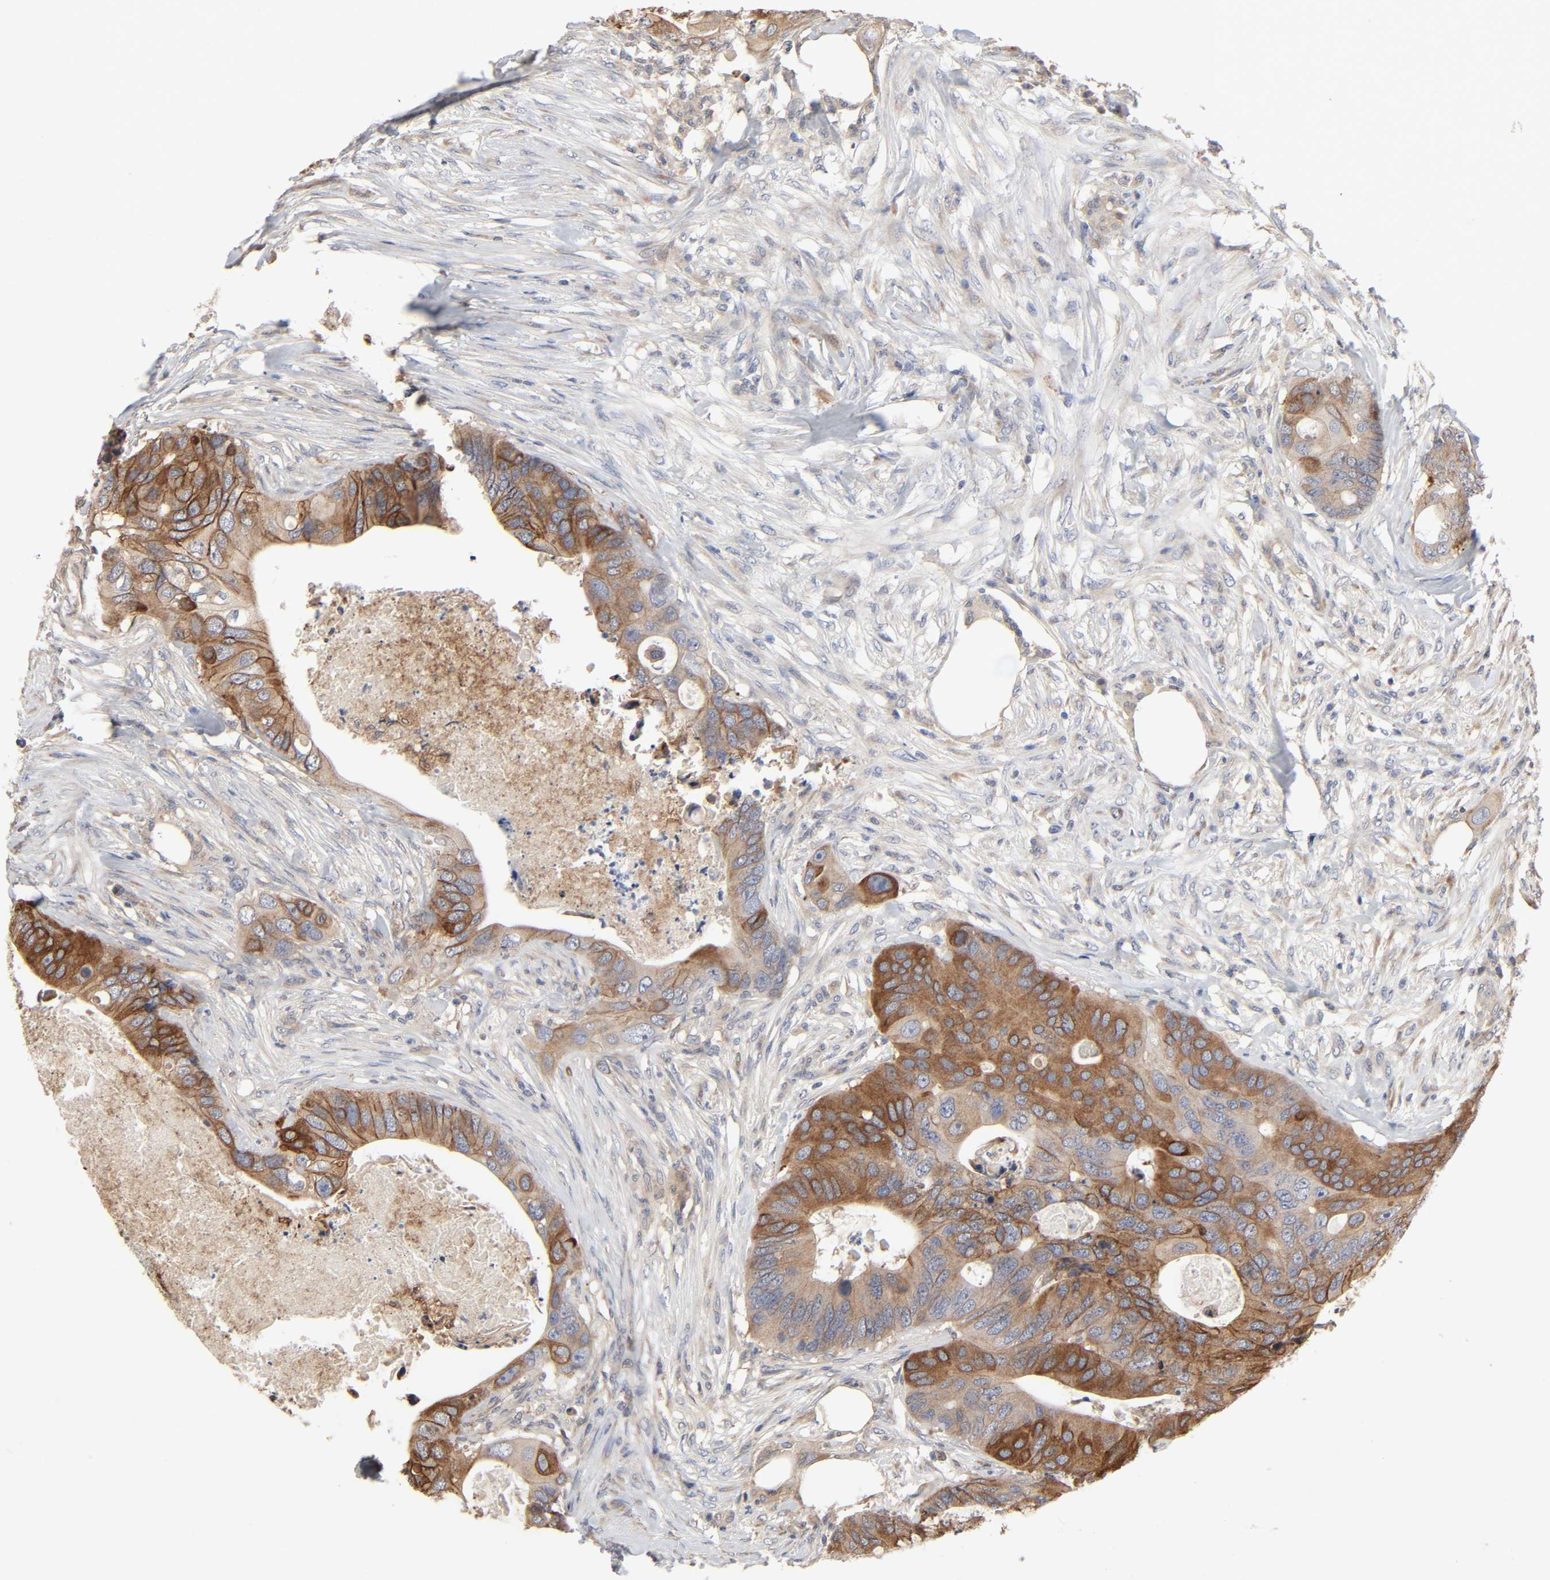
{"staining": {"intensity": "moderate", "quantity": ">75%", "location": "cytoplasmic/membranous"}, "tissue": "colorectal cancer", "cell_type": "Tumor cells", "image_type": "cancer", "snomed": [{"axis": "morphology", "description": "Adenocarcinoma, NOS"}, {"axis": "topography", "description": "Colon"}], "caption": "Immunohistochemistry (IHC) of human colorectal cancer exhibits medium levels of moderate cytoplasmic/membranous staining in about >75% of tumor cells.", "gene": "NDRG2", "patient": {"sex": "male", "age": 71}}